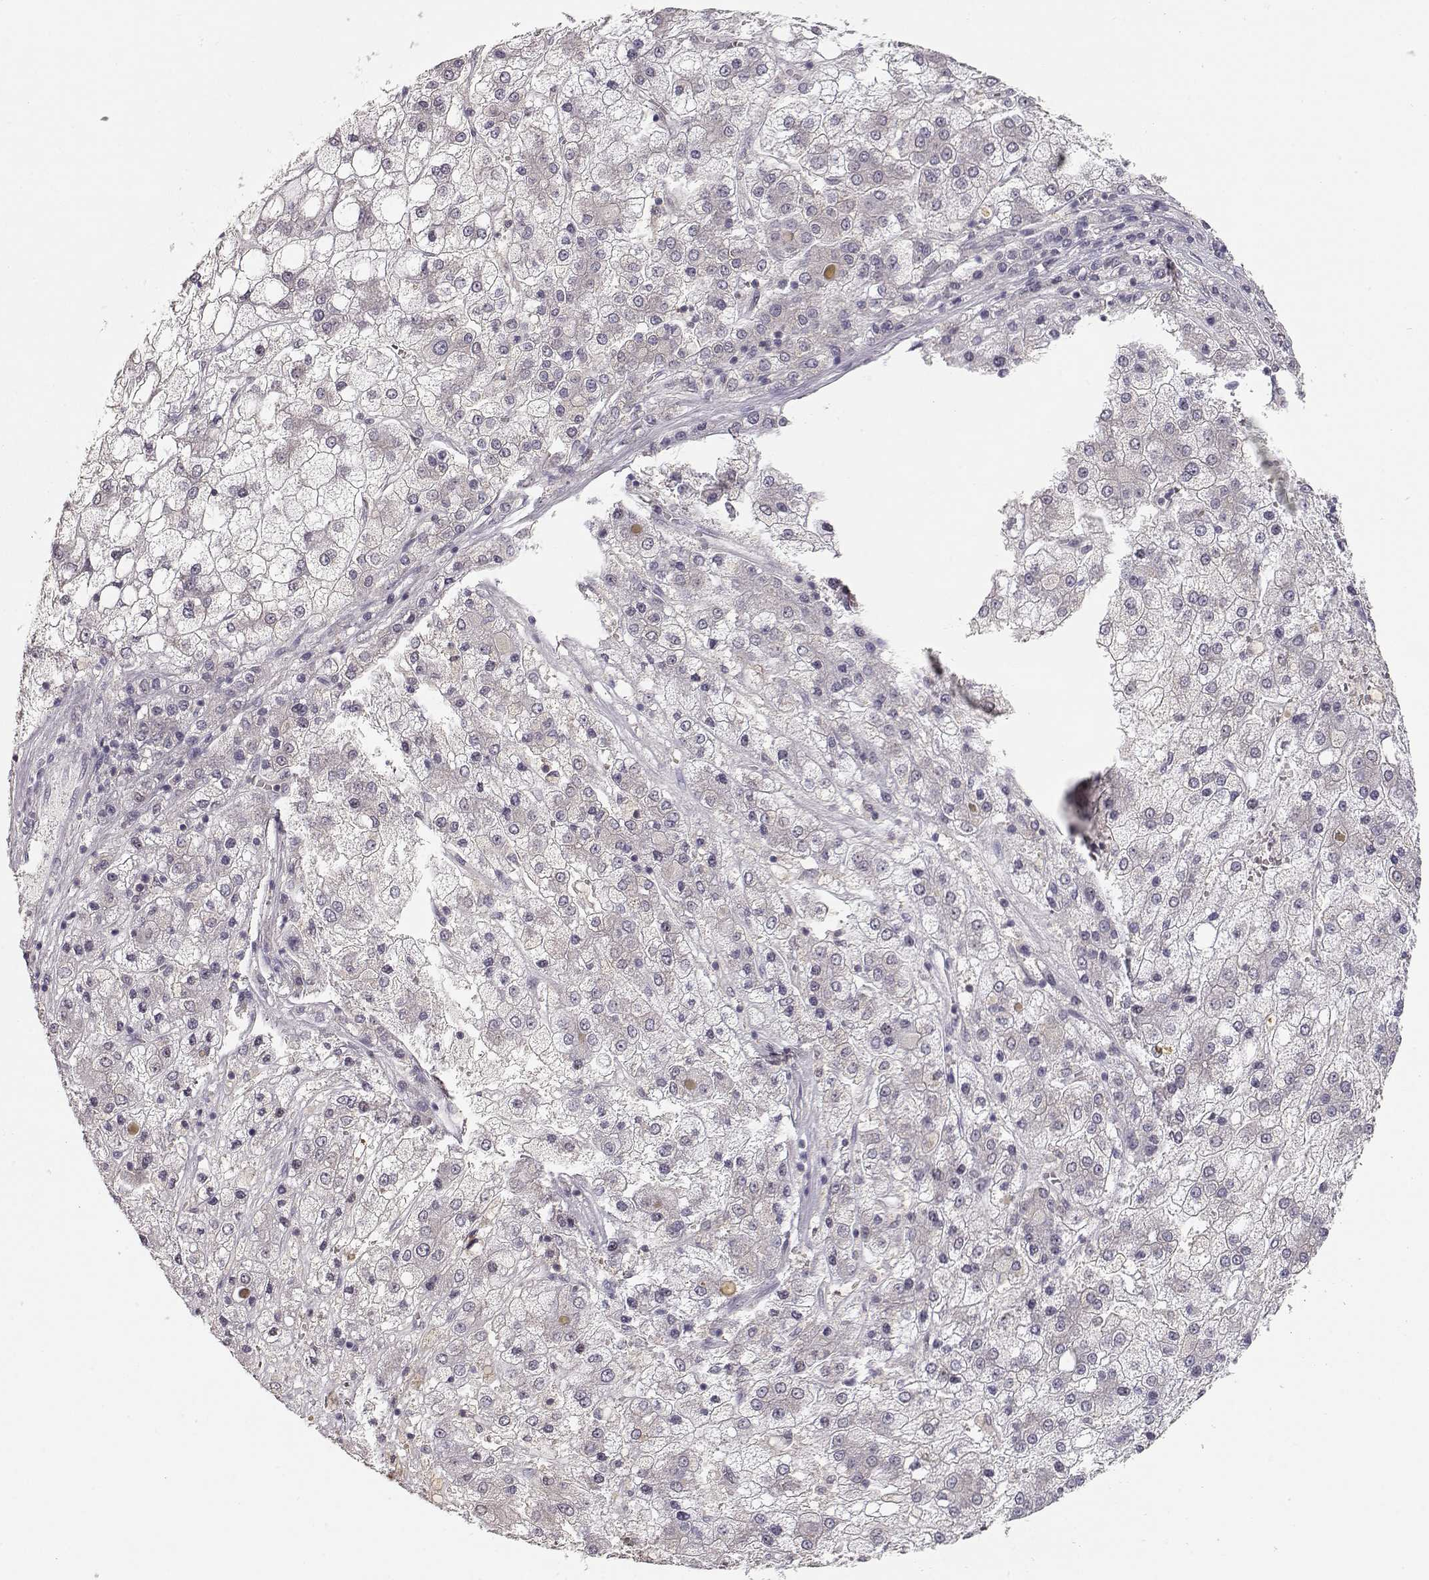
{"staining": {"intensity": "negative", "quantity": "none", "location": "none"}, "tissue": "liver cancer", "cell_type": "Tumor cells", "image_type": "cancer", "snomed": [{"axis": "morphology", "description": "Carcinoma, Hepatocellular, NOS"}, {"axis": "topography", "description": "Liver"}], "caption": "Liver cancer (hepatocellular carcinoma) was stained to show a protein in brown. There is no significant expression in tumor cells.", "gene": "TEPP", "patient": {"sex": "male", "age": 73}}